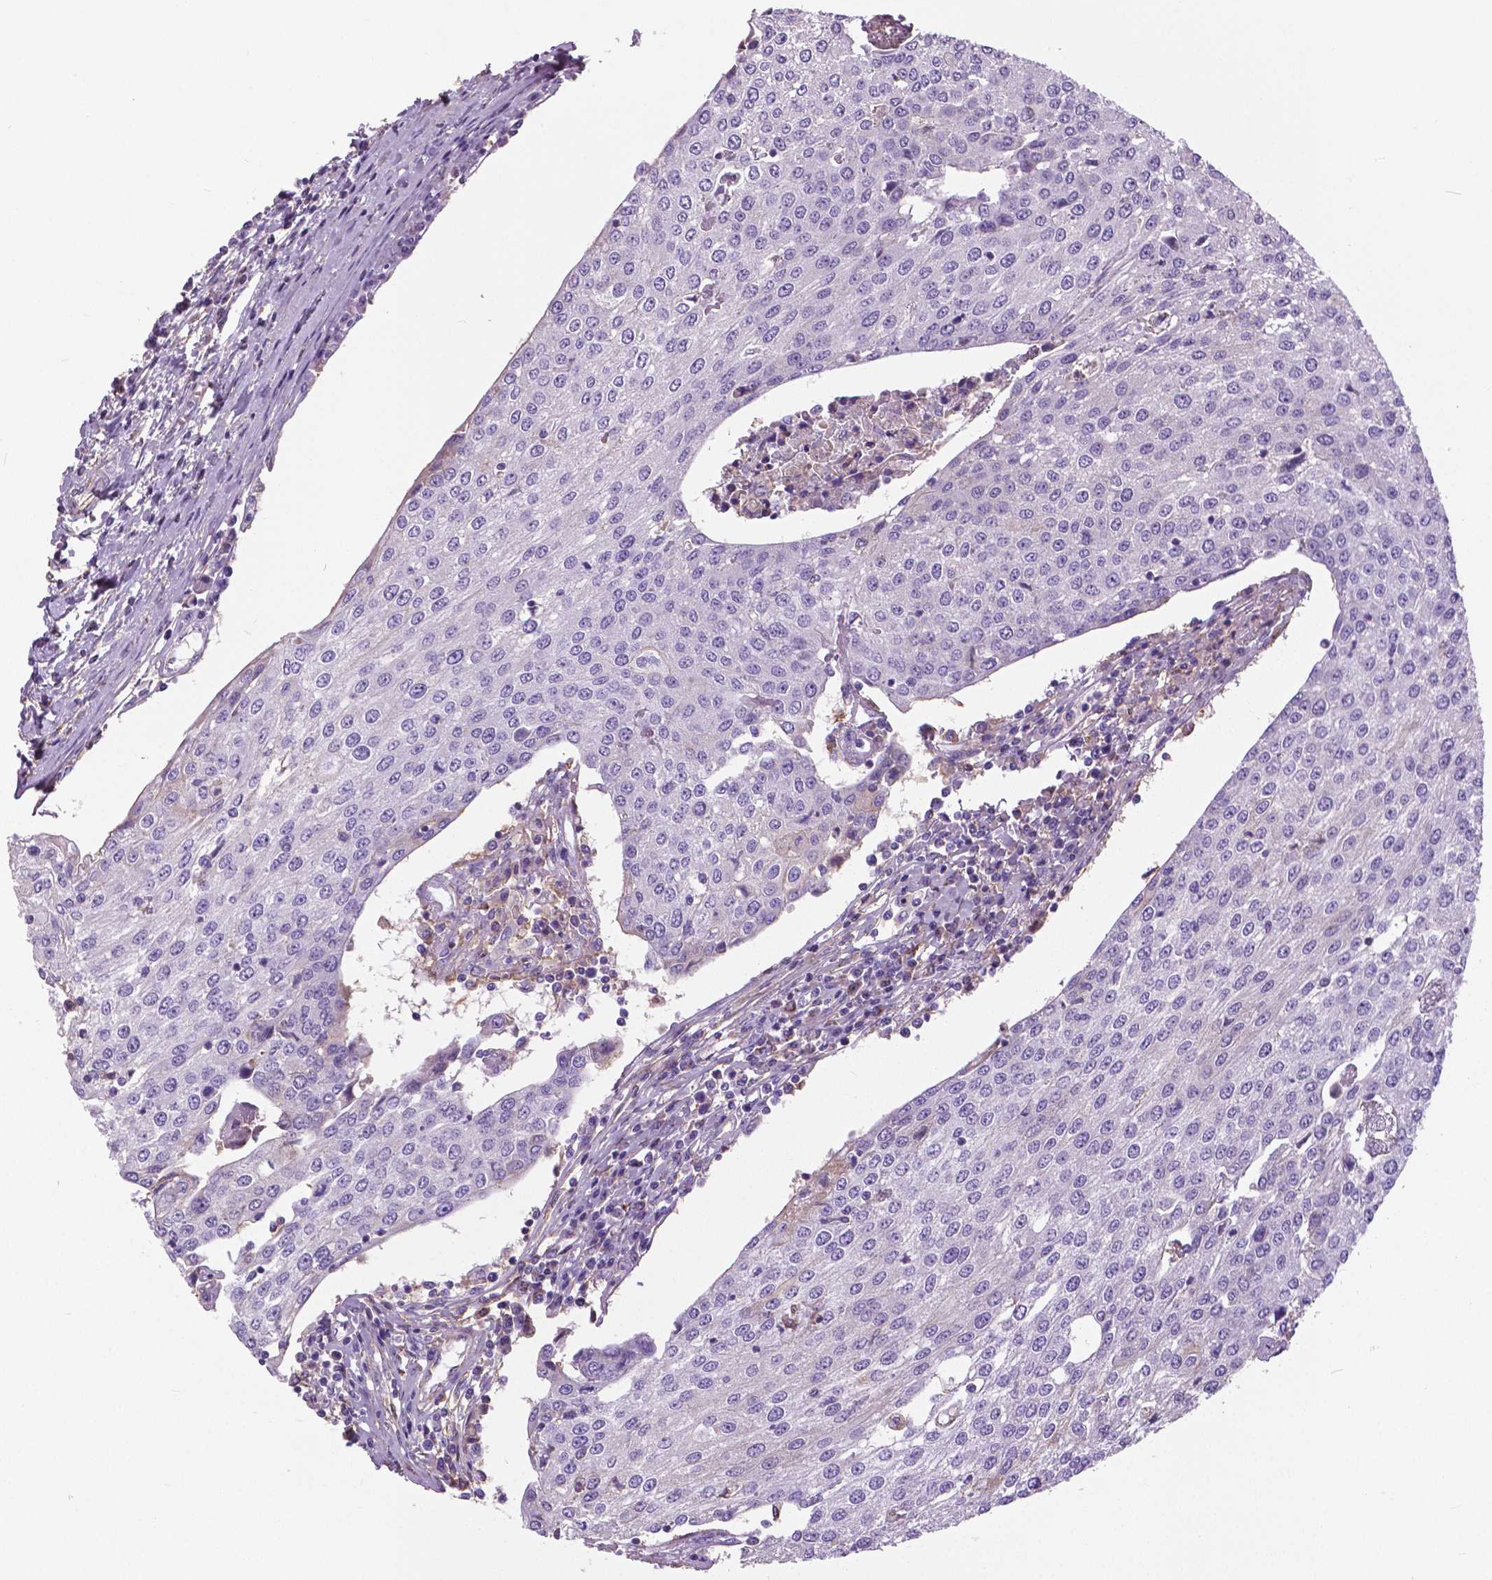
{"staining": {"intensity": "negative", "quantity": "none", "location": "none"}, "tissue": "urothelial cancer", "cell_type": "Tumor cells", "image_type": "cancer", "snomed": [{"axis": "morphology", "description": "Urothelial carcinoma, High grade"}, {"axis": "topography", "description": "Urinary bladder"}], "caption": "The histopathology image shows no significant expression in tumor cells of urothelial cancer. Nuclei are stained in blue.", "gene": "ANXA13", "patient": {"sex": "female", "age": 85}}